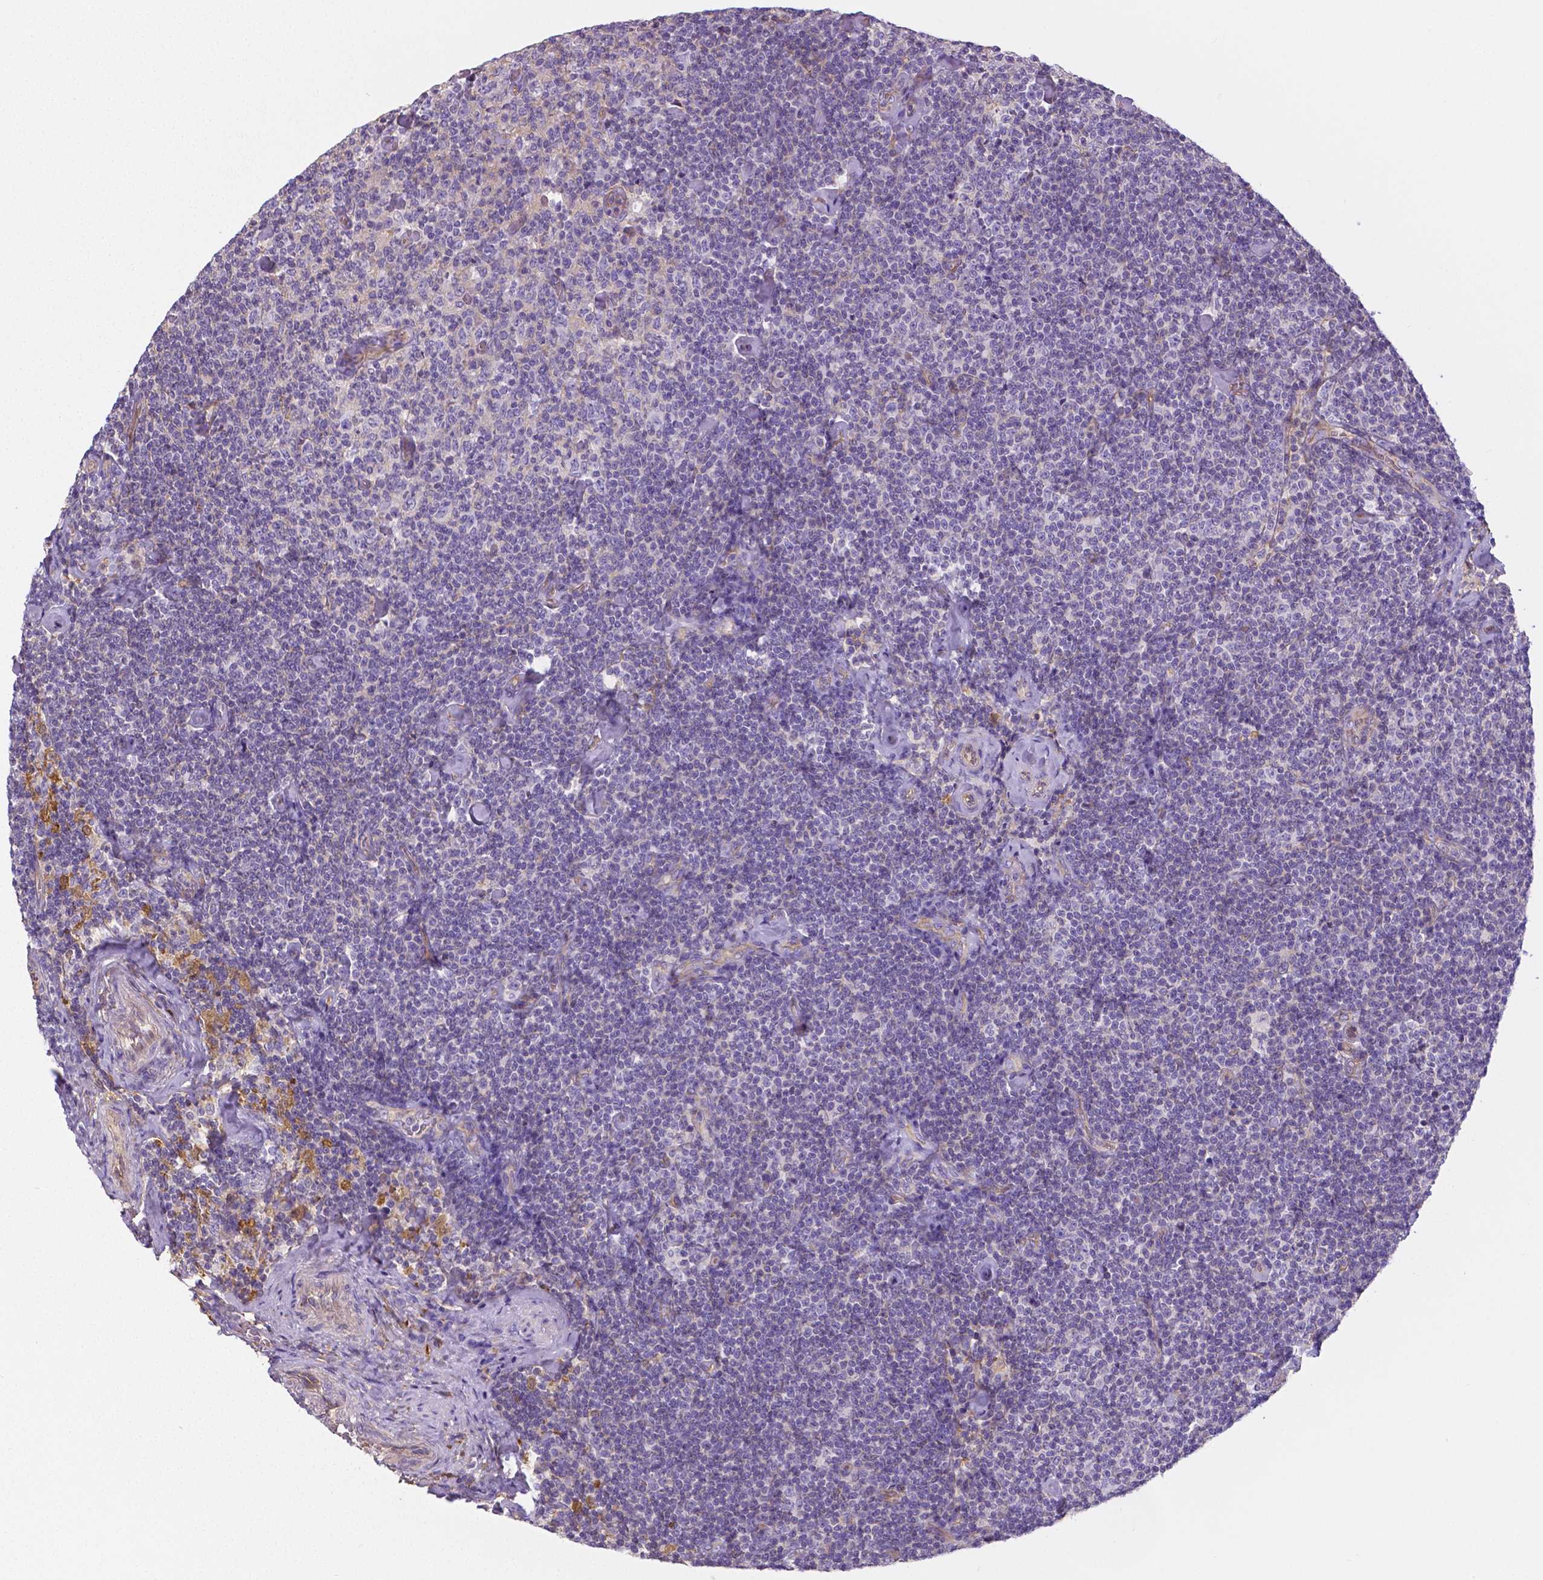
{"staining": {"intensity": "negative", "quantity": "none", "location": "none"}, "tissue": "lymphoma", "cell_type": "Tumor cells", "image_type": "cancer", "snomed": [{"axis": "morphology", "description": "Malignant lymphoma, non-Hodgkin's type, Low grade"}, {"axis": "topography", "description": "Lymph node"}], "caption": "Human low-grade malignant lymphoma, non-Hodgkin's type stained for a protein using immunohistochemistry displays no expression in tumor cells.", "gene": "CRMP1", "patient": {"sex": "male", "age": 81}}